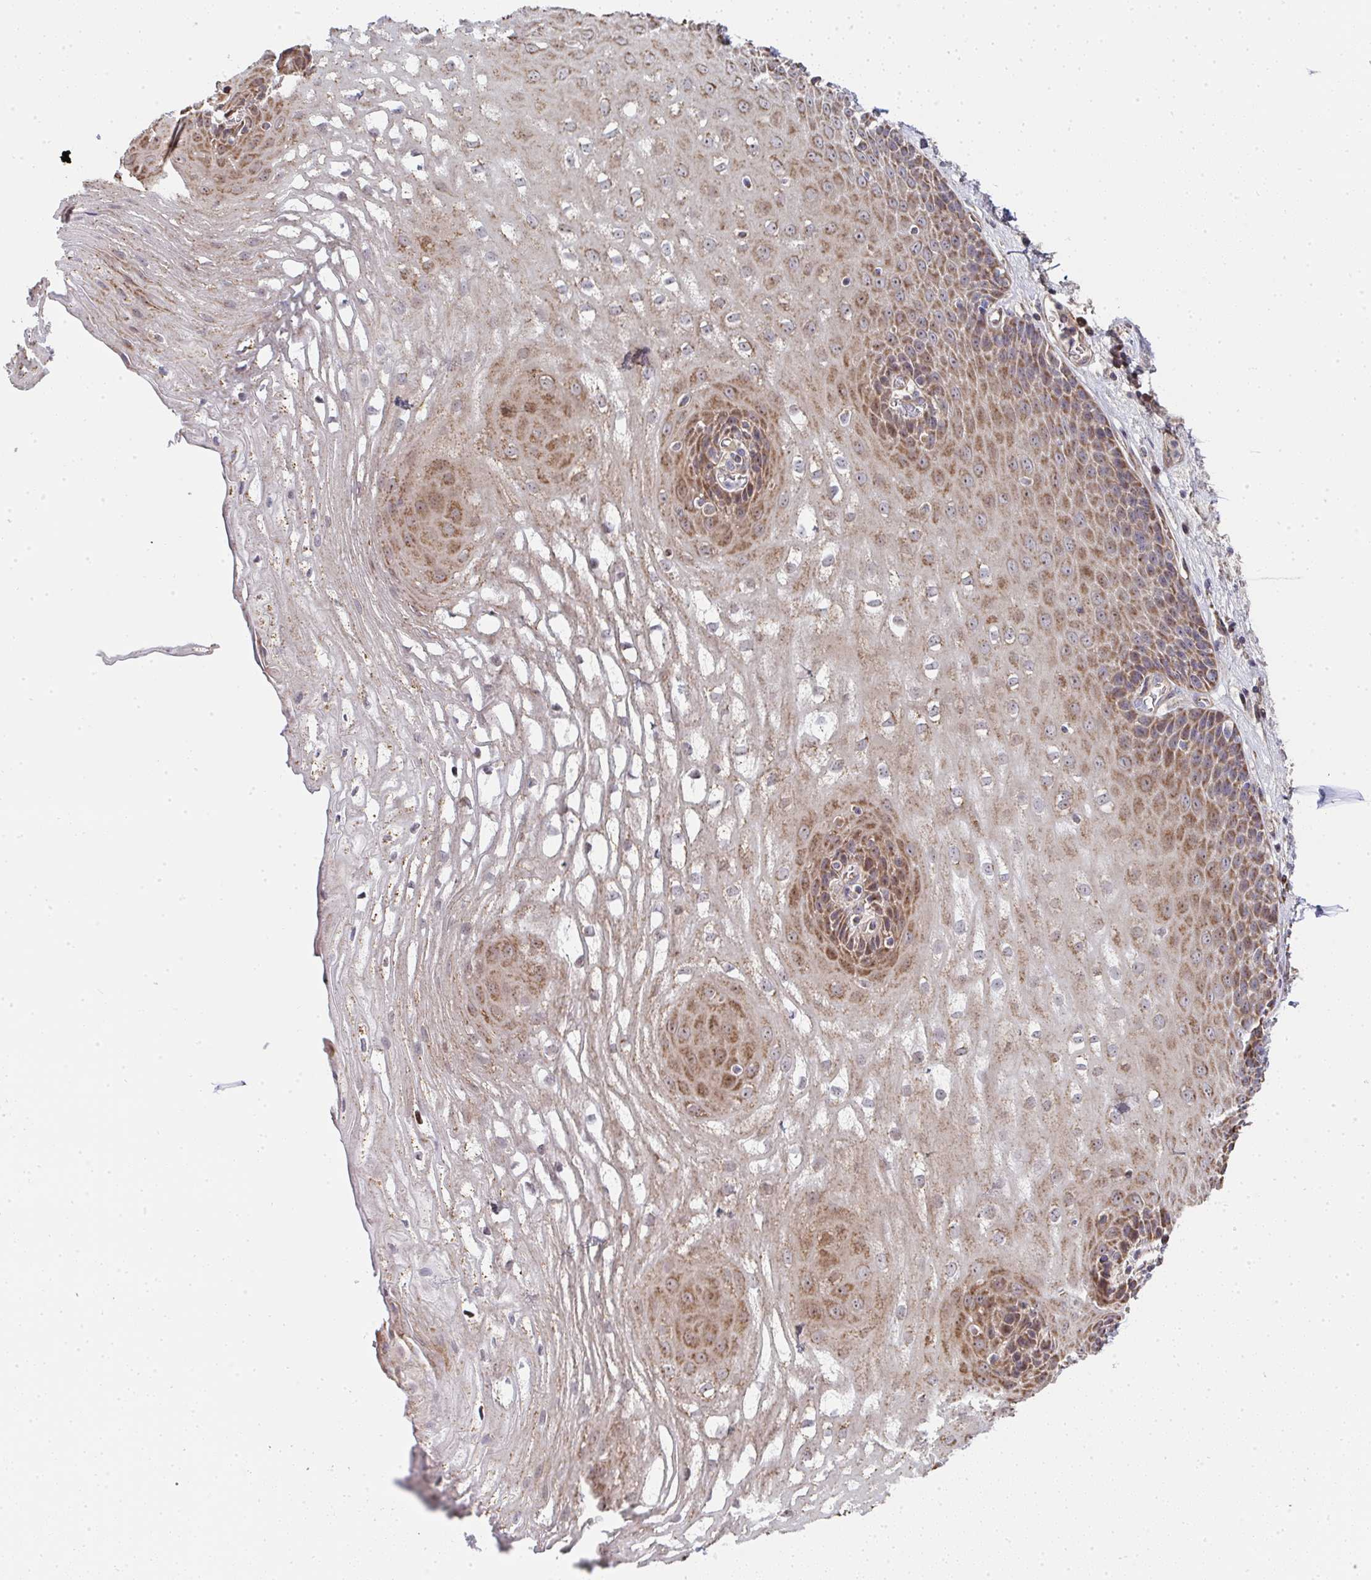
{"staining": {"intensity": "moderate", "quantity": ">75%", "location": "cytoplasmic/membranous"}, "tissue": "esophagus", "cell_type": "Squamous epithelial cells", "image_type": "normal", "snomed": [{"axis": "morphology", "description": "Normal tissue, NOS"}, {"axis": "topography", "description": "Esophagus"}], "caption": "Immunohistochemistry (DAB (3,3'-diaminobenzidine)) staining of benign human esophagus demonstrates moderate cytoplasmic/membranous protein positivity in about >75% of squamous epithelial cells. (DAB IHC, brown staining for protein, blue staining for nuclei).", "gene": "AGTPBP1", "patient": {"sex": "male", "age": 62}}